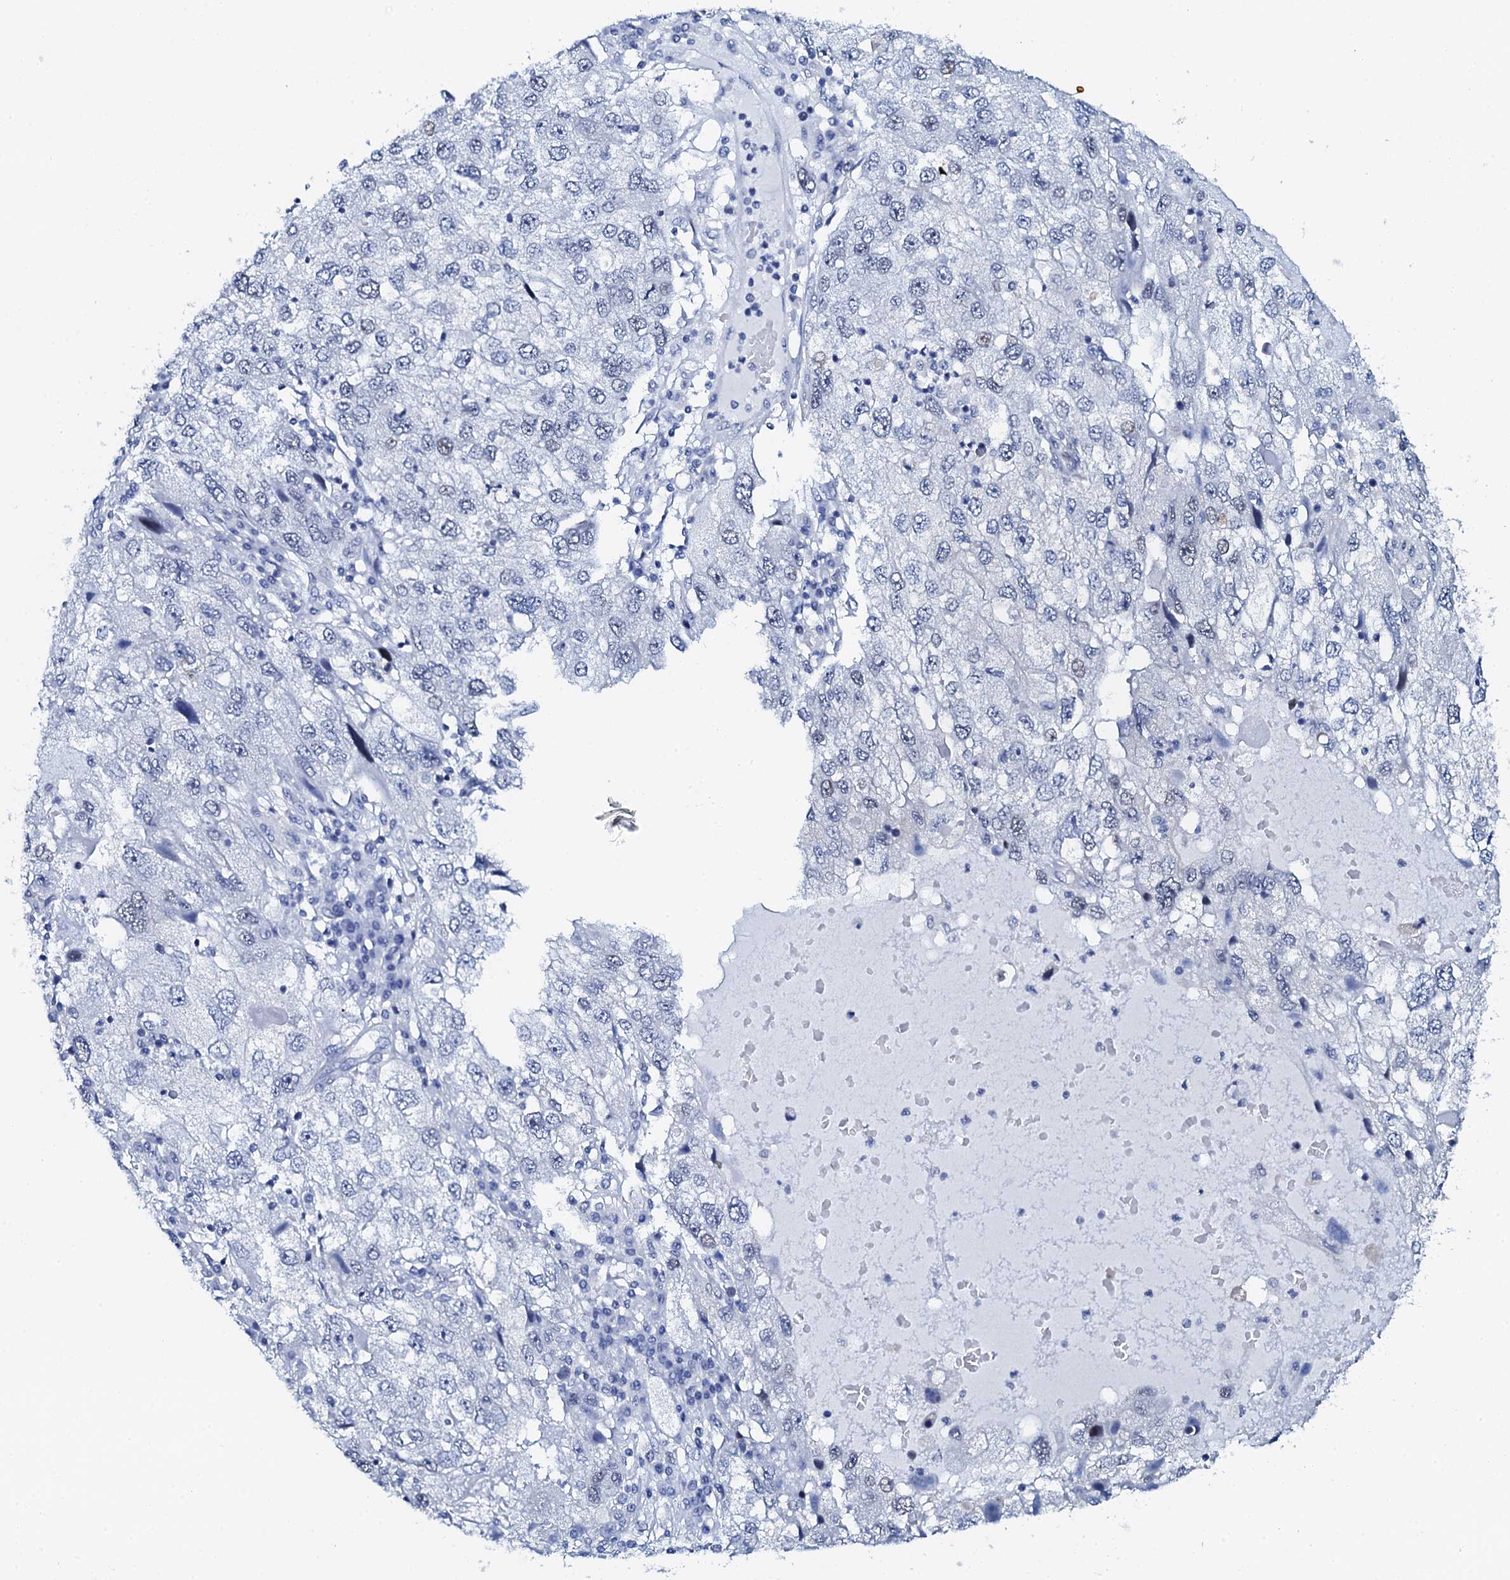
{"staining": {"intensity": "weak", "quantity": "25%-75%", "location": "nuclear"}, "tissue": "endometrial cancer", "cell_type": "Tumor cells", "image_type": "cancer", "snomed": [{"axis": "morphology", "description": "Adenocarcinoma, NOS"}, {"axis": "topography", "description": "Endometrium"}], "caption": "A low amount of weak nuclear expression is seen in about 25%-75% of tumor cells in endometrial cancer (adenocarcinoma) tissue.", "gene": "NUDT13", "patient": {"sex": "female", "age": 49}}